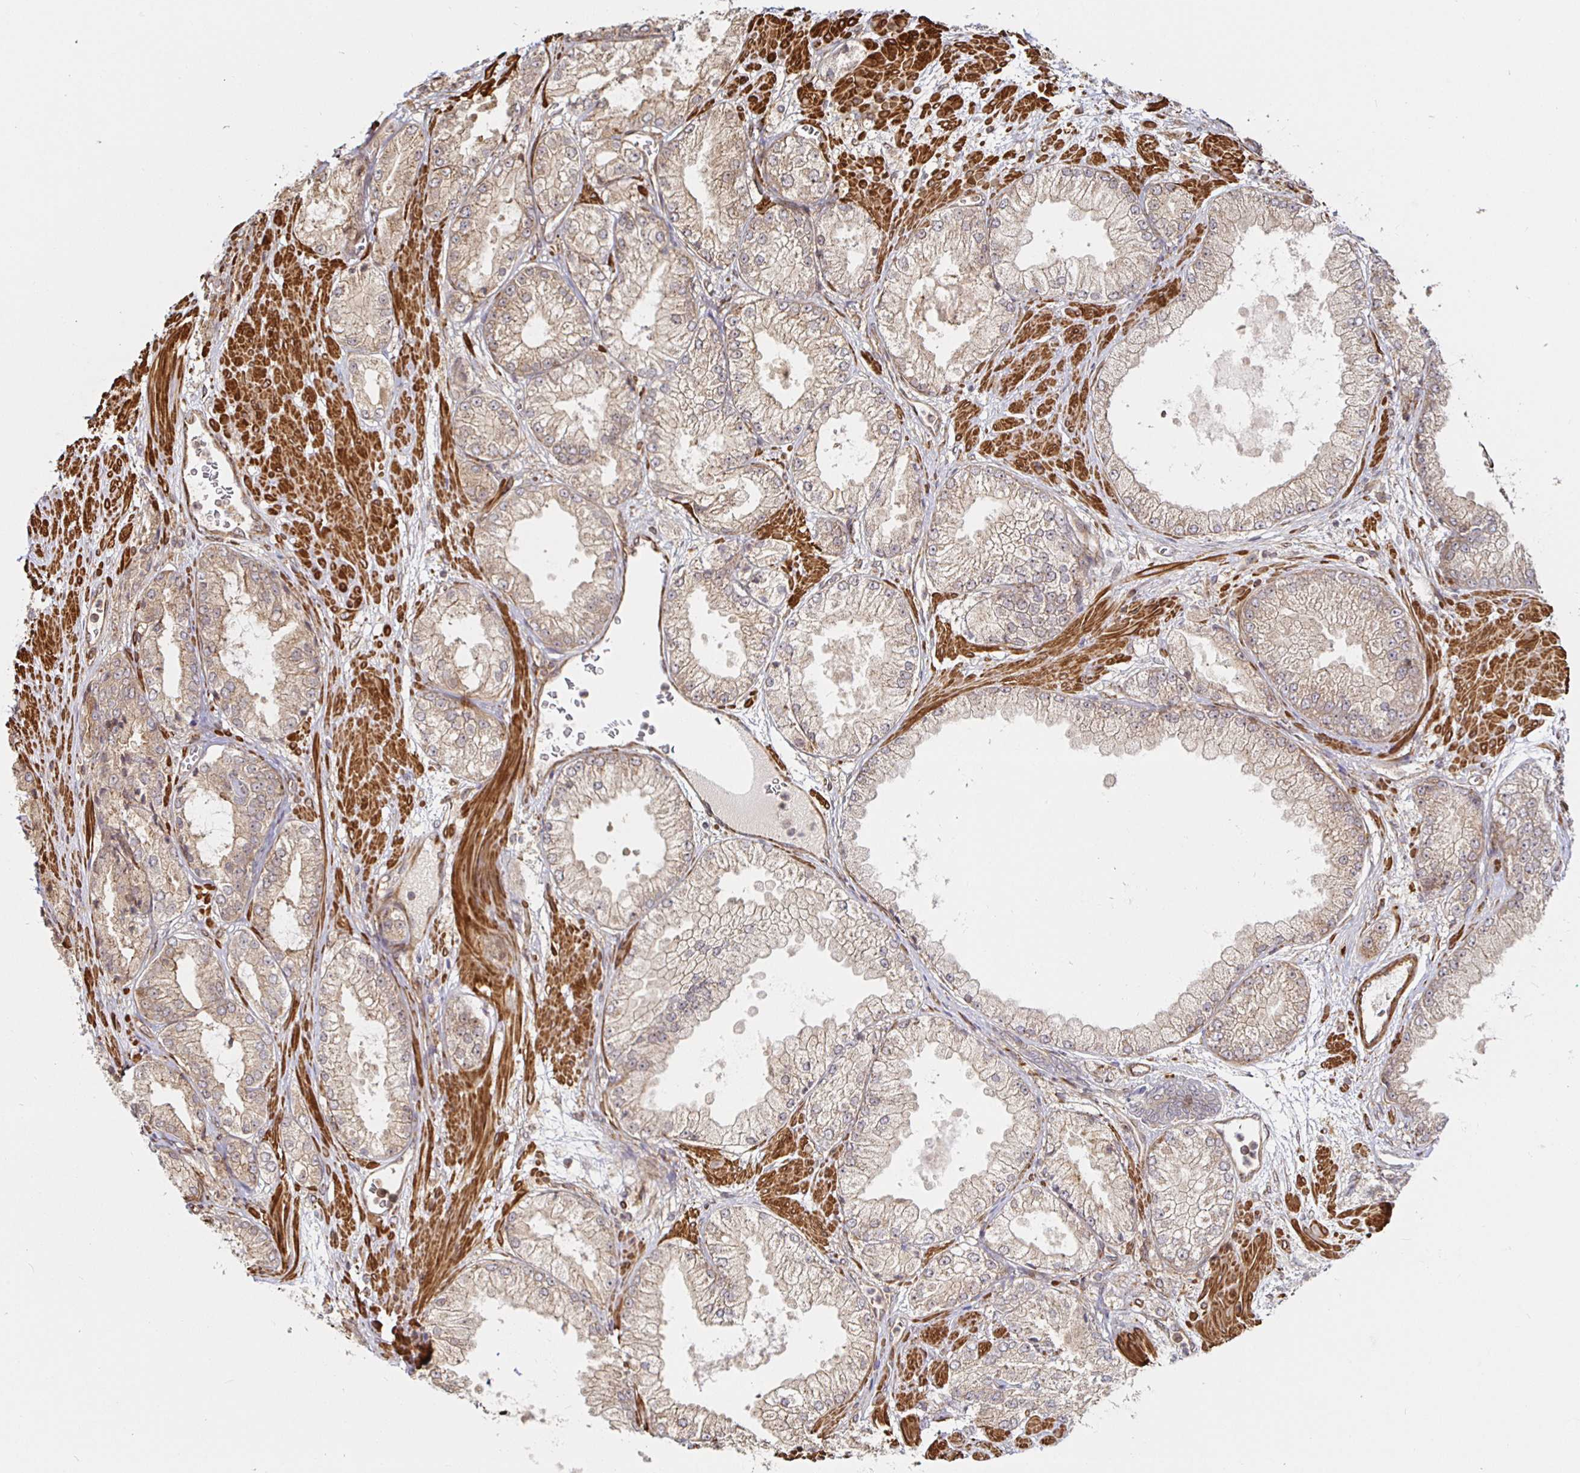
{"staining": {"intensity": "weak", "quantity": "25%-75%", "location": "cytoplasmic/membranous"}, "tissue": "prostate cancer", "cell_type": "Tumor cells", "image_type": "cancer", "snomed": [{"axis": "morphology", "description": "Adenocarcinoma, High grade"}, {"axis": "topography", "description": "Prostate"}], "caption": "High-power microscopy captured an immunohistochemistry image of high-grade adenocarcinoma (prostate), revealing weak cytoplasmic/membranous positivity in about 25%-75% of tumor cells.", "gene": "STRAP", "patient": {"sex": "male", "age": 68}}